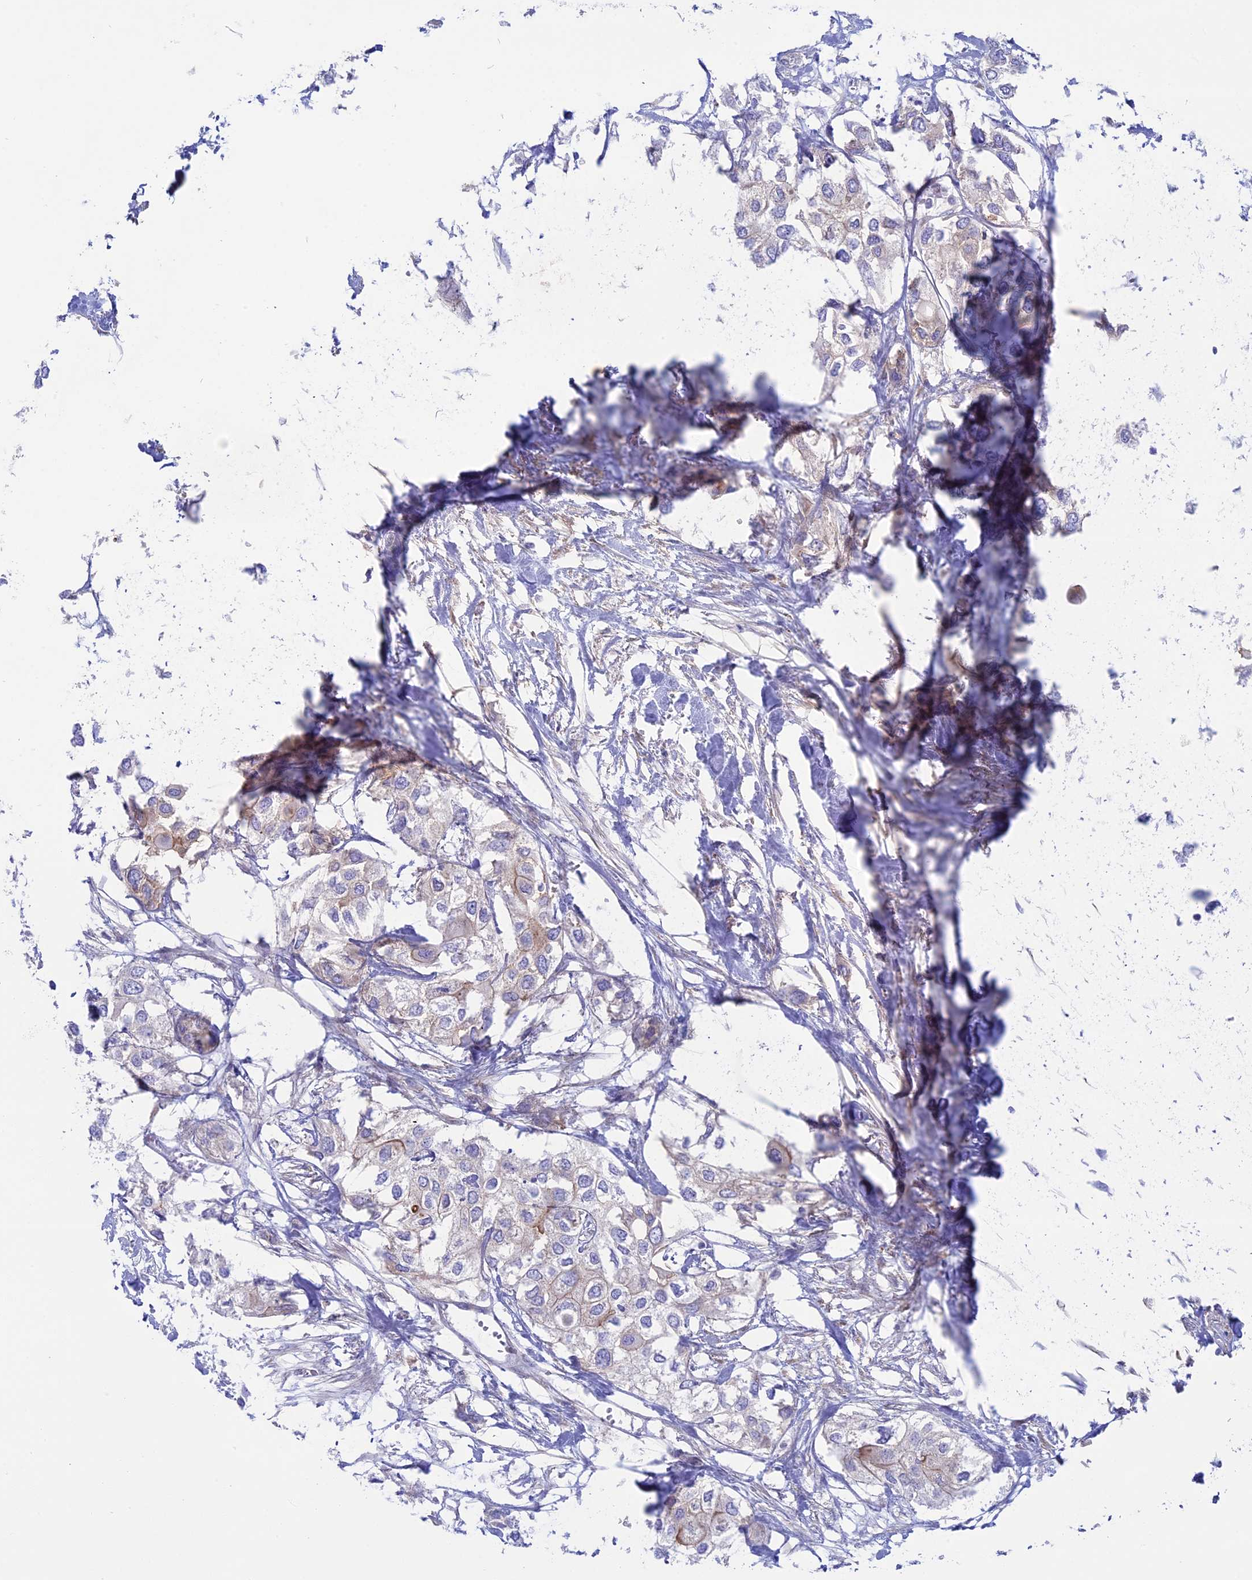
{"staining": {"intensity": "negative", "quantity": "none", "location": "none"}, "tissue": "urothelial cancer", "cell_type": "Tumor cells", "image_type": "cancer", "snomed": [{"axis": "morphology", "description": "Urothelial carcinoma, High grade"}, {"axis": "topography", "description": "Urinary bladder"}], "caption": "The photomicrograph reveals no significant expression in tumor cells of urothelial cancer.", "gene": "MYO5B", "patient": {"sex": "male", "age": 64}}